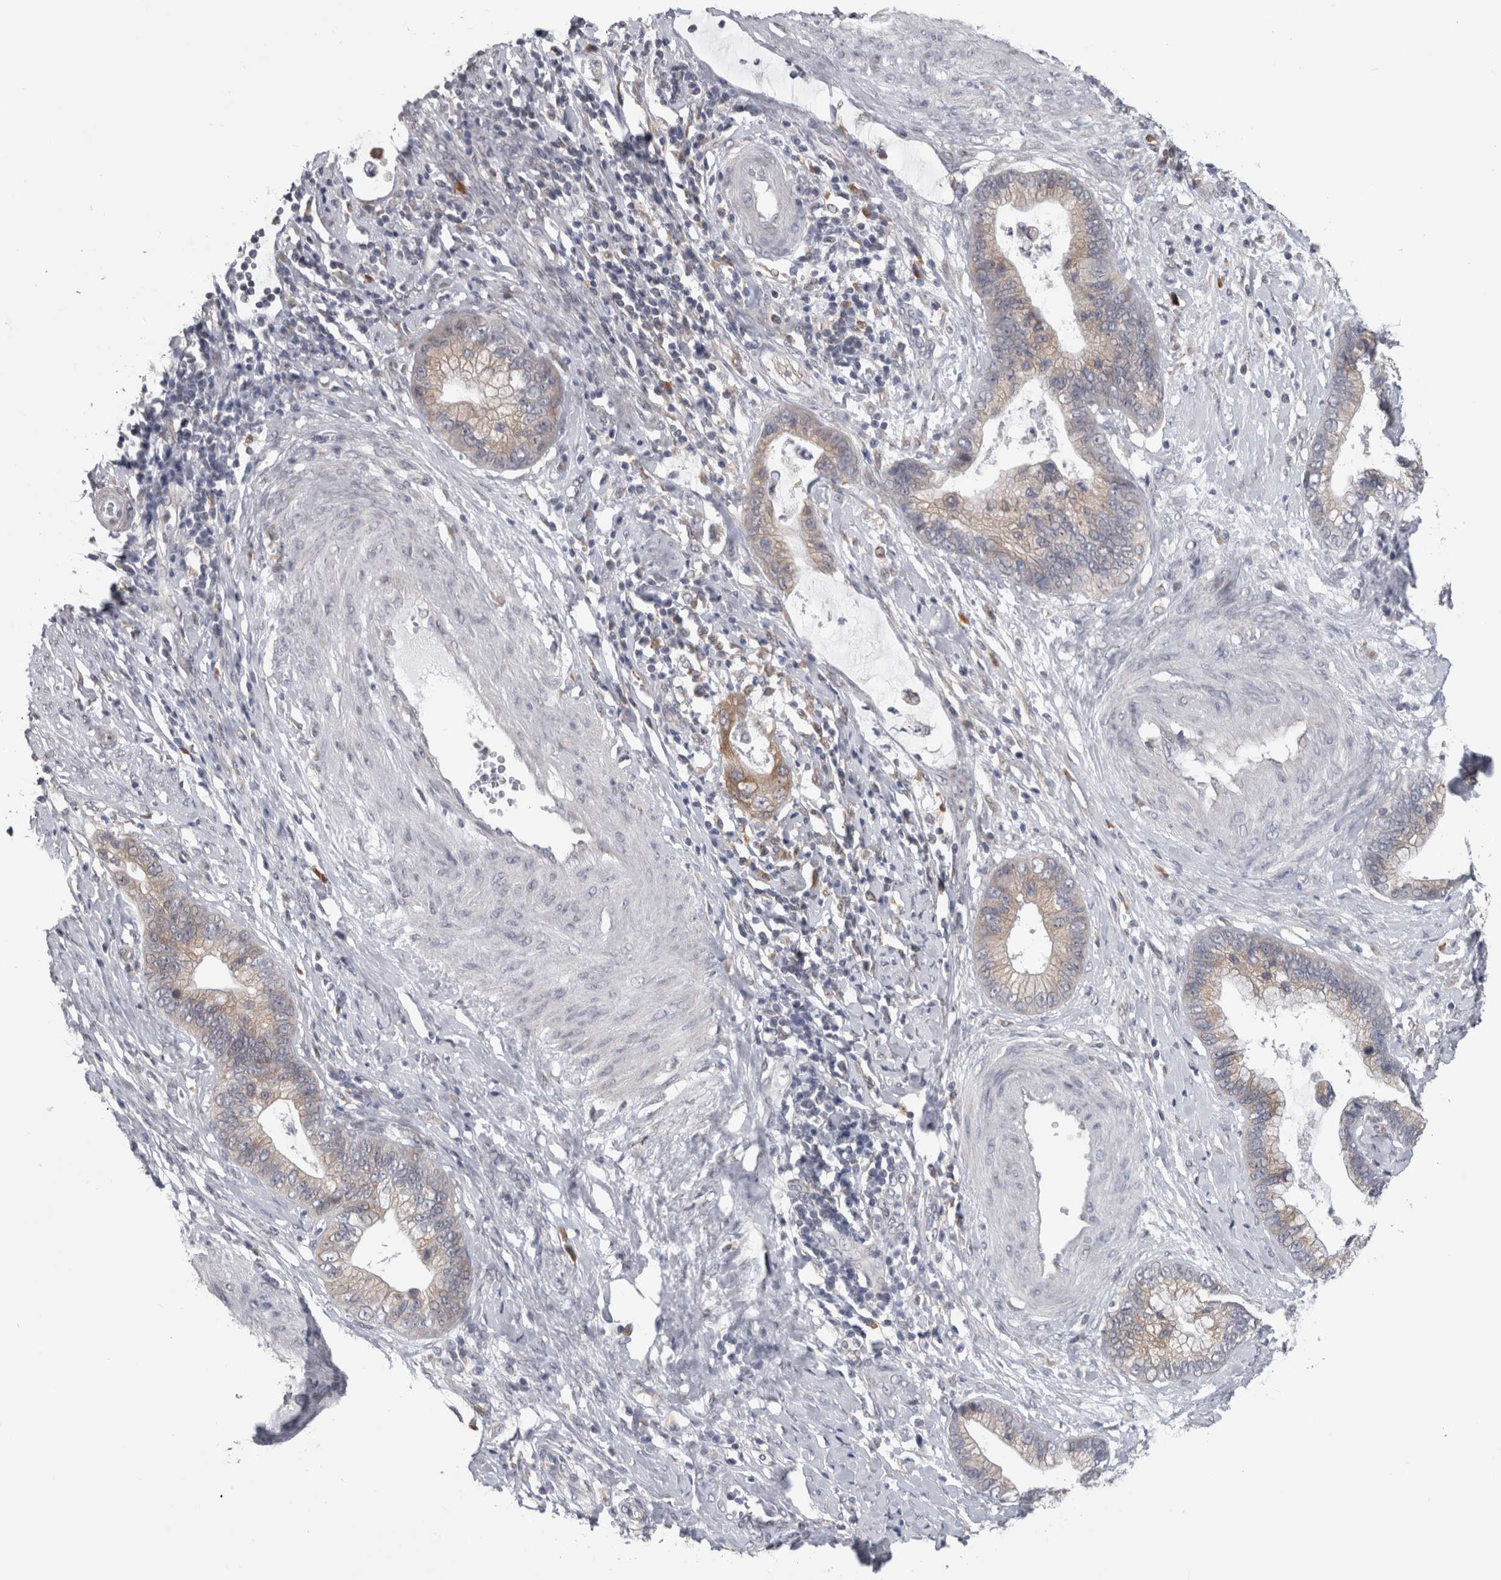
{"staining": {"intensity": "weak", "quantity": "25%-75%", "location": "cytoplasmic/membranous"}, "tissue": "cervical cancer", "cell_type": "Tumor cells", "image_type": "cancer", "snomed": [{"axis": "morphology", "description": "Adenocarcinoma, NOS"}, {"axis": "topography", "description": "Cervix"}], "caption": "Cervical cancer was stained to show a protein in brown. There is low levels of weak cytoplasmic/membranous expression in about 25%-75% of tumor cells.", "gene": "TMEM242", "patient": {"sex": "female", "age": 44}}